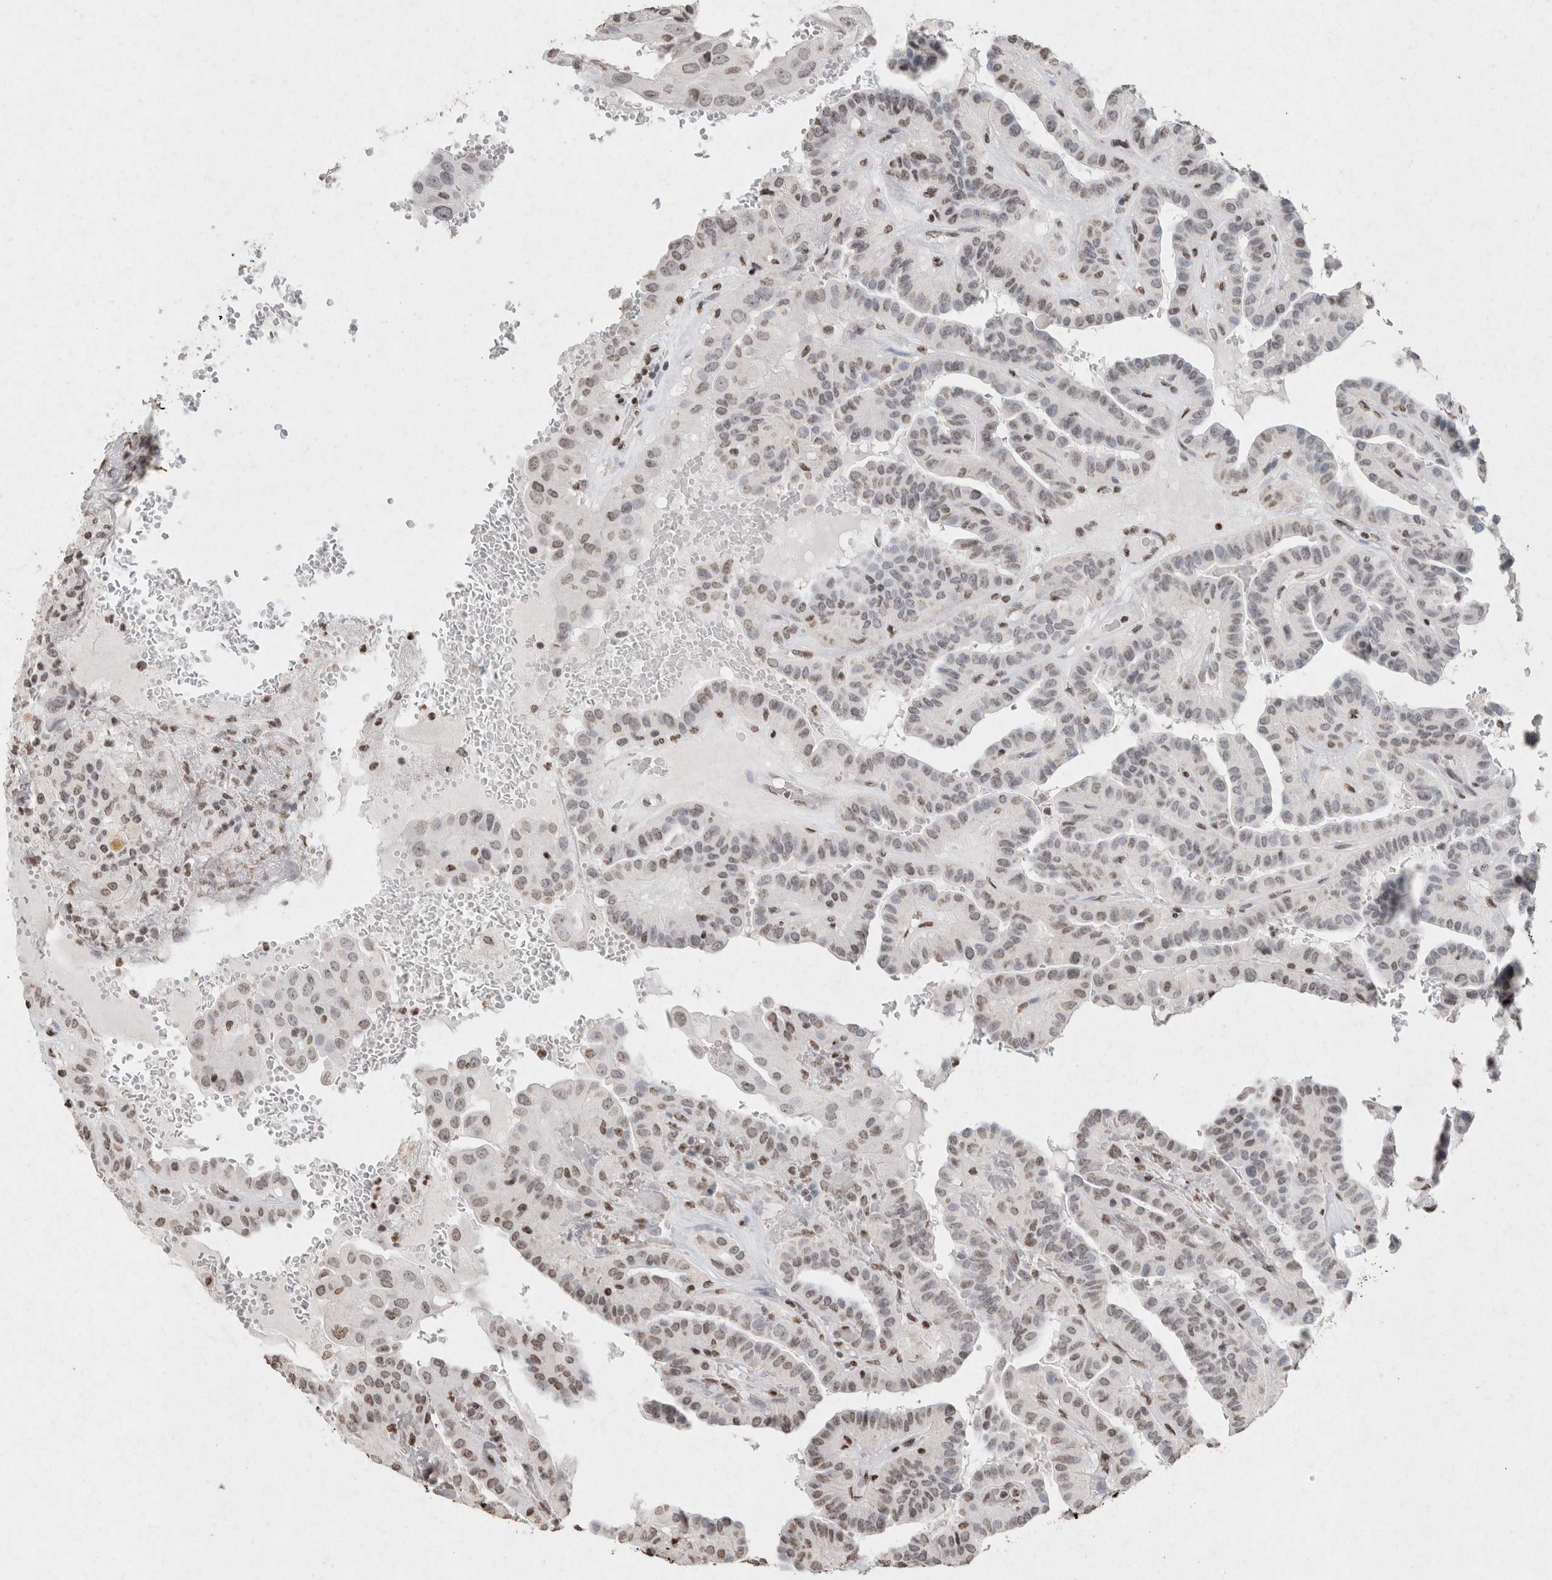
{"staining": {"intensity": "weak", "quantity": "<25%", "location": "nuclear"}, "tissue": "thyroid cancer", "cell_type": "Tumor cells", "image_type": "cancer", "snomed": [{"axis": "morphology", "description": "Papillary adenocarcinoma, NOS"}, {"axis": "topography", "description": "Thyroid gland"}], "caption": "The immunohistochemistry image has no significant staining in tumor cells of papillary adenocarcinoma (thyroid) tissue.", "gene": "CNTN1", "patient": {"sex": "male", "age": 77}}